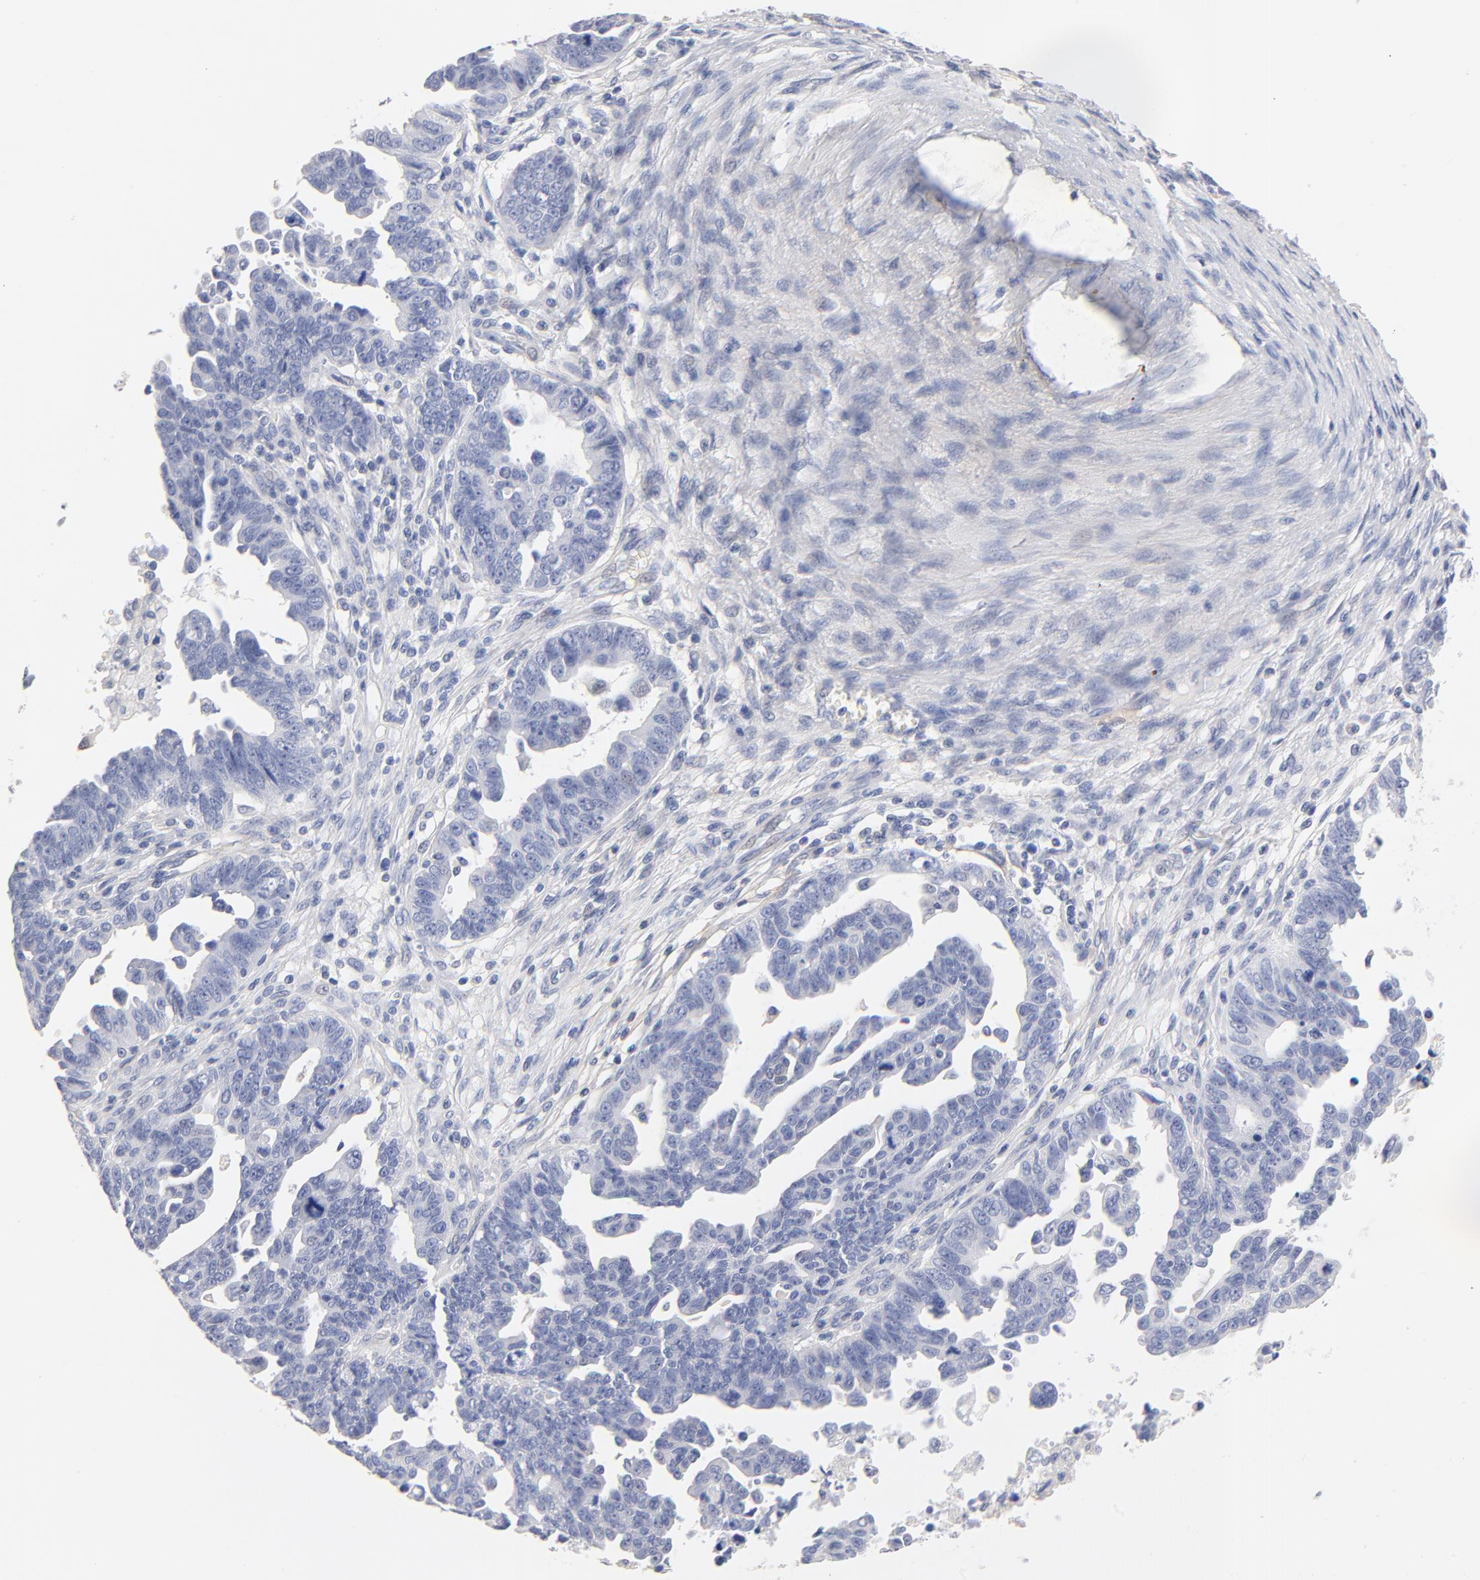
{"staining": {"intensity": "negative", "quantity": "none", "location": "none"}, "tissue": "ovarian cancer", "cell_type": "Tumor cells", "image_type": "cancer", "snomed": [{"axis": "morphology", "description": "Carcinoma, endometroid"}, {"axis": "morphology", "description": "Cystadenocarcinoma, serous, NOS"}, {"axis": "topography", "description": "Ovary"}], "caption": "The histopathology image exhibits no staining of tumor cells in ovarian serous cystadenocarcinoma. (DAB (3,3'-diaminobenzidine) immunohistochemistry, high magnification).", "gene": "ITGA8", "patient": {"sex": "female", "age": 45}}